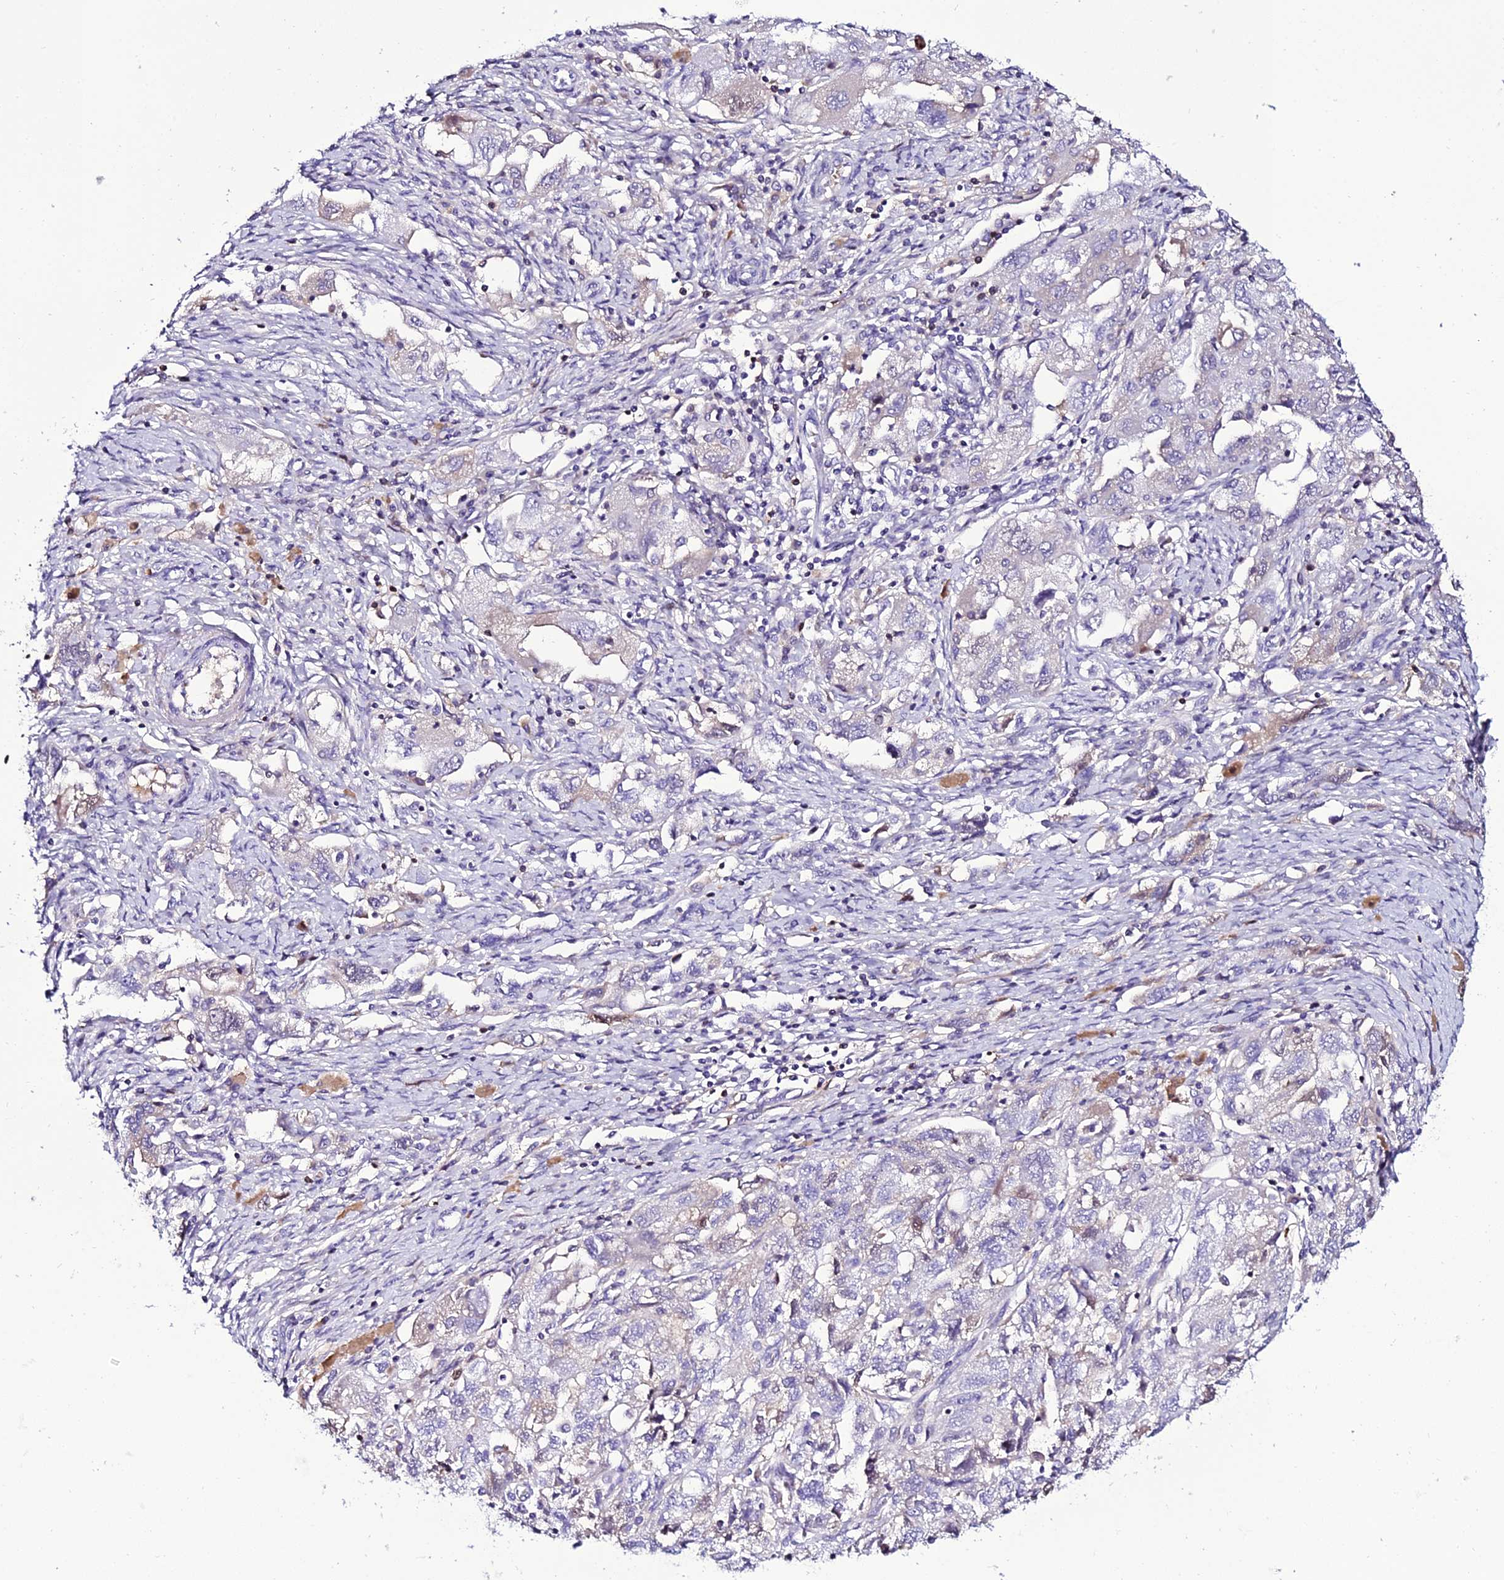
{"staining": {"intensity": "negative", "quantity": "none", "location": "none"}, "tissue": "ovarian cancer", "cell_type": "Tumor cells", "image_type": "cancer", "snomed": [{"axis": "morphology", "description": "Carcinoma, NOS"}, {"axis": "morphology", "description": "Cystadenocarcinoma, serous, NOS"}, {"axis": "topography", "description": "Ovary"}], "caption": "High power microscopy image of an immunohistochemistry image of carcinoma (ovarian), revealing no significant staining in tumor cells. The staining is performed using DAB brown chromogen with nuclei counter-stained in using hematoxylin.", "gene": "DEFB132", "patient": {"sex": "female", "age": 69}}